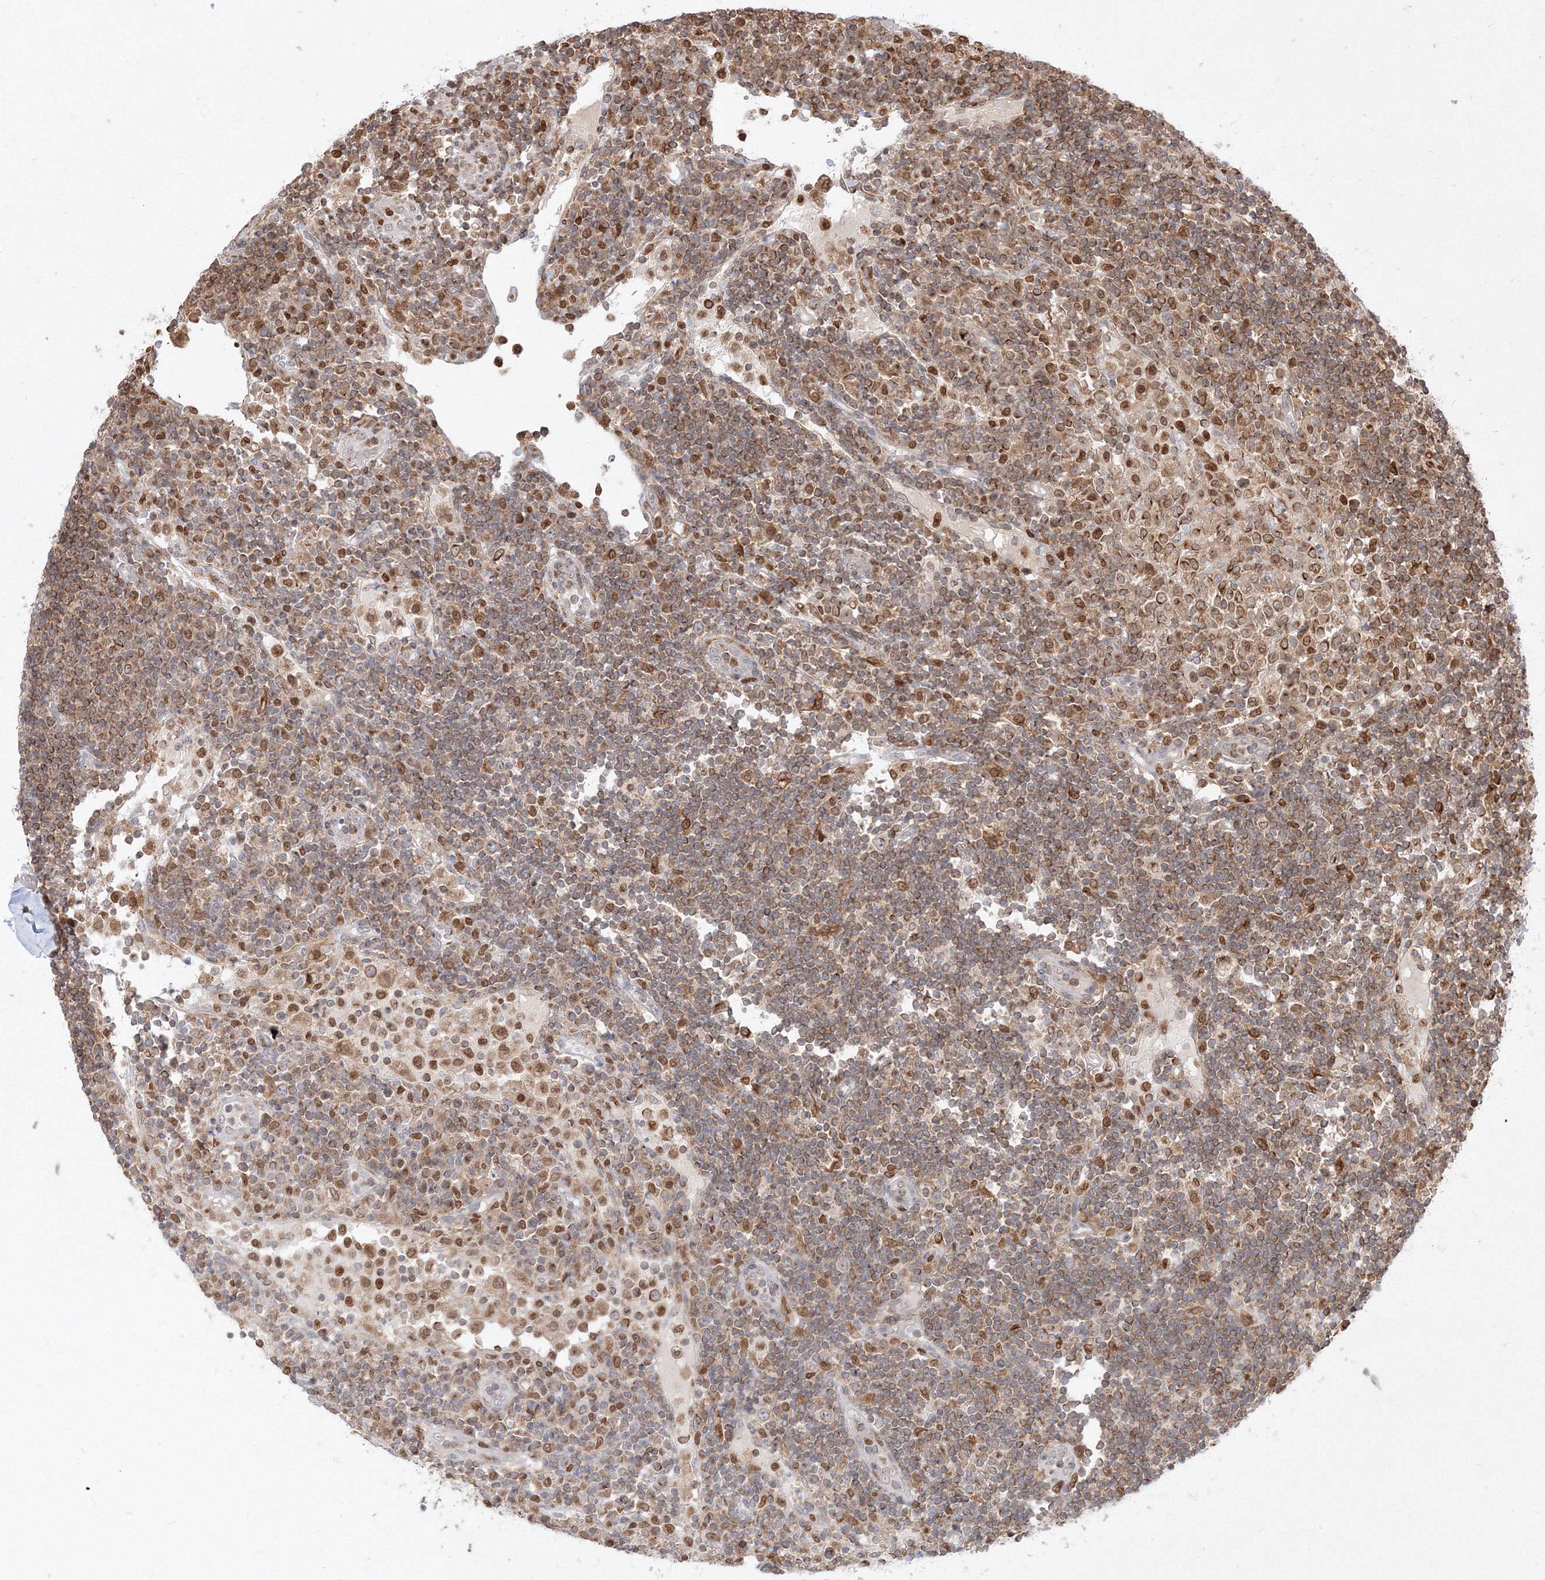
{"staining": {"intensity": "moderate", "quantity": ">75%", "location": "cytoplasmic/membranous"}, "tissue": "lymph node", "cell_type": "Non-germinal center cells", "image_type": "normal", "snomed": [{"axis": "morphology", "description": "Normal tissue, NOS"}, {"axis": "topography", "description": "Lymph node"}], "caption": "The immunohistochemical stain highlights moderate cytoplasmic/membranous expression in non-germinal center cells of normal lymph node.", "gene": "TMEM50B", "patient": {"sex": "female", "age": 53}}